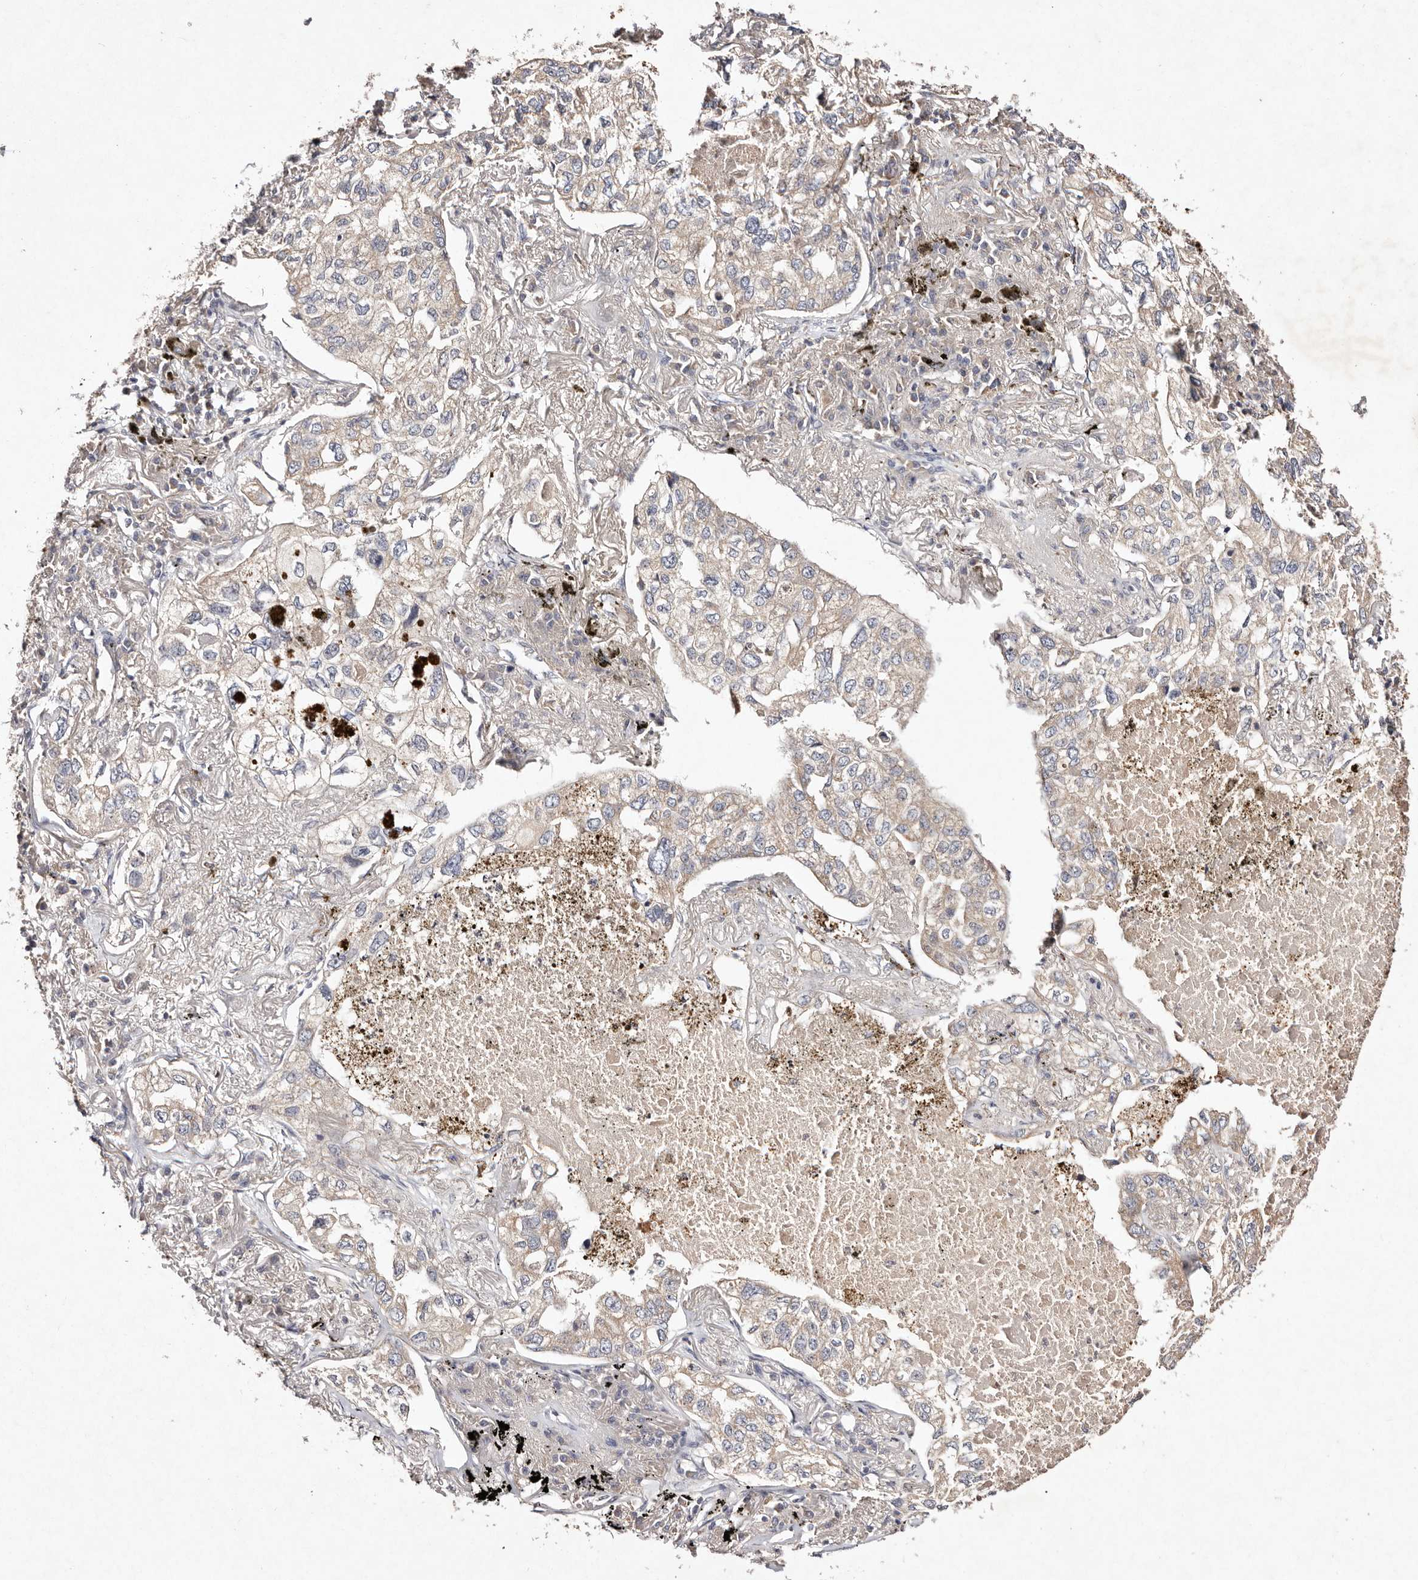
{"staining": {"intensity": "weak", "quantity": "<25%", "location": "cytoplasmic/membranous"}, "tissue": "lung cancer", "cell_type": "Tumor cells", "image_type": "cancer", "snomed": [{"axis": "morphology", "description": "Adenocarcinoma, NOS"}, {"axis": "topography", "description": "Lung"}], "caption": "Immunohistochemical staining of adenocarcinoma (lung) exhibits no significant staining in tumor cells.", "gene": "TSC2", "patient": {"sex": "male", "age": 65}}